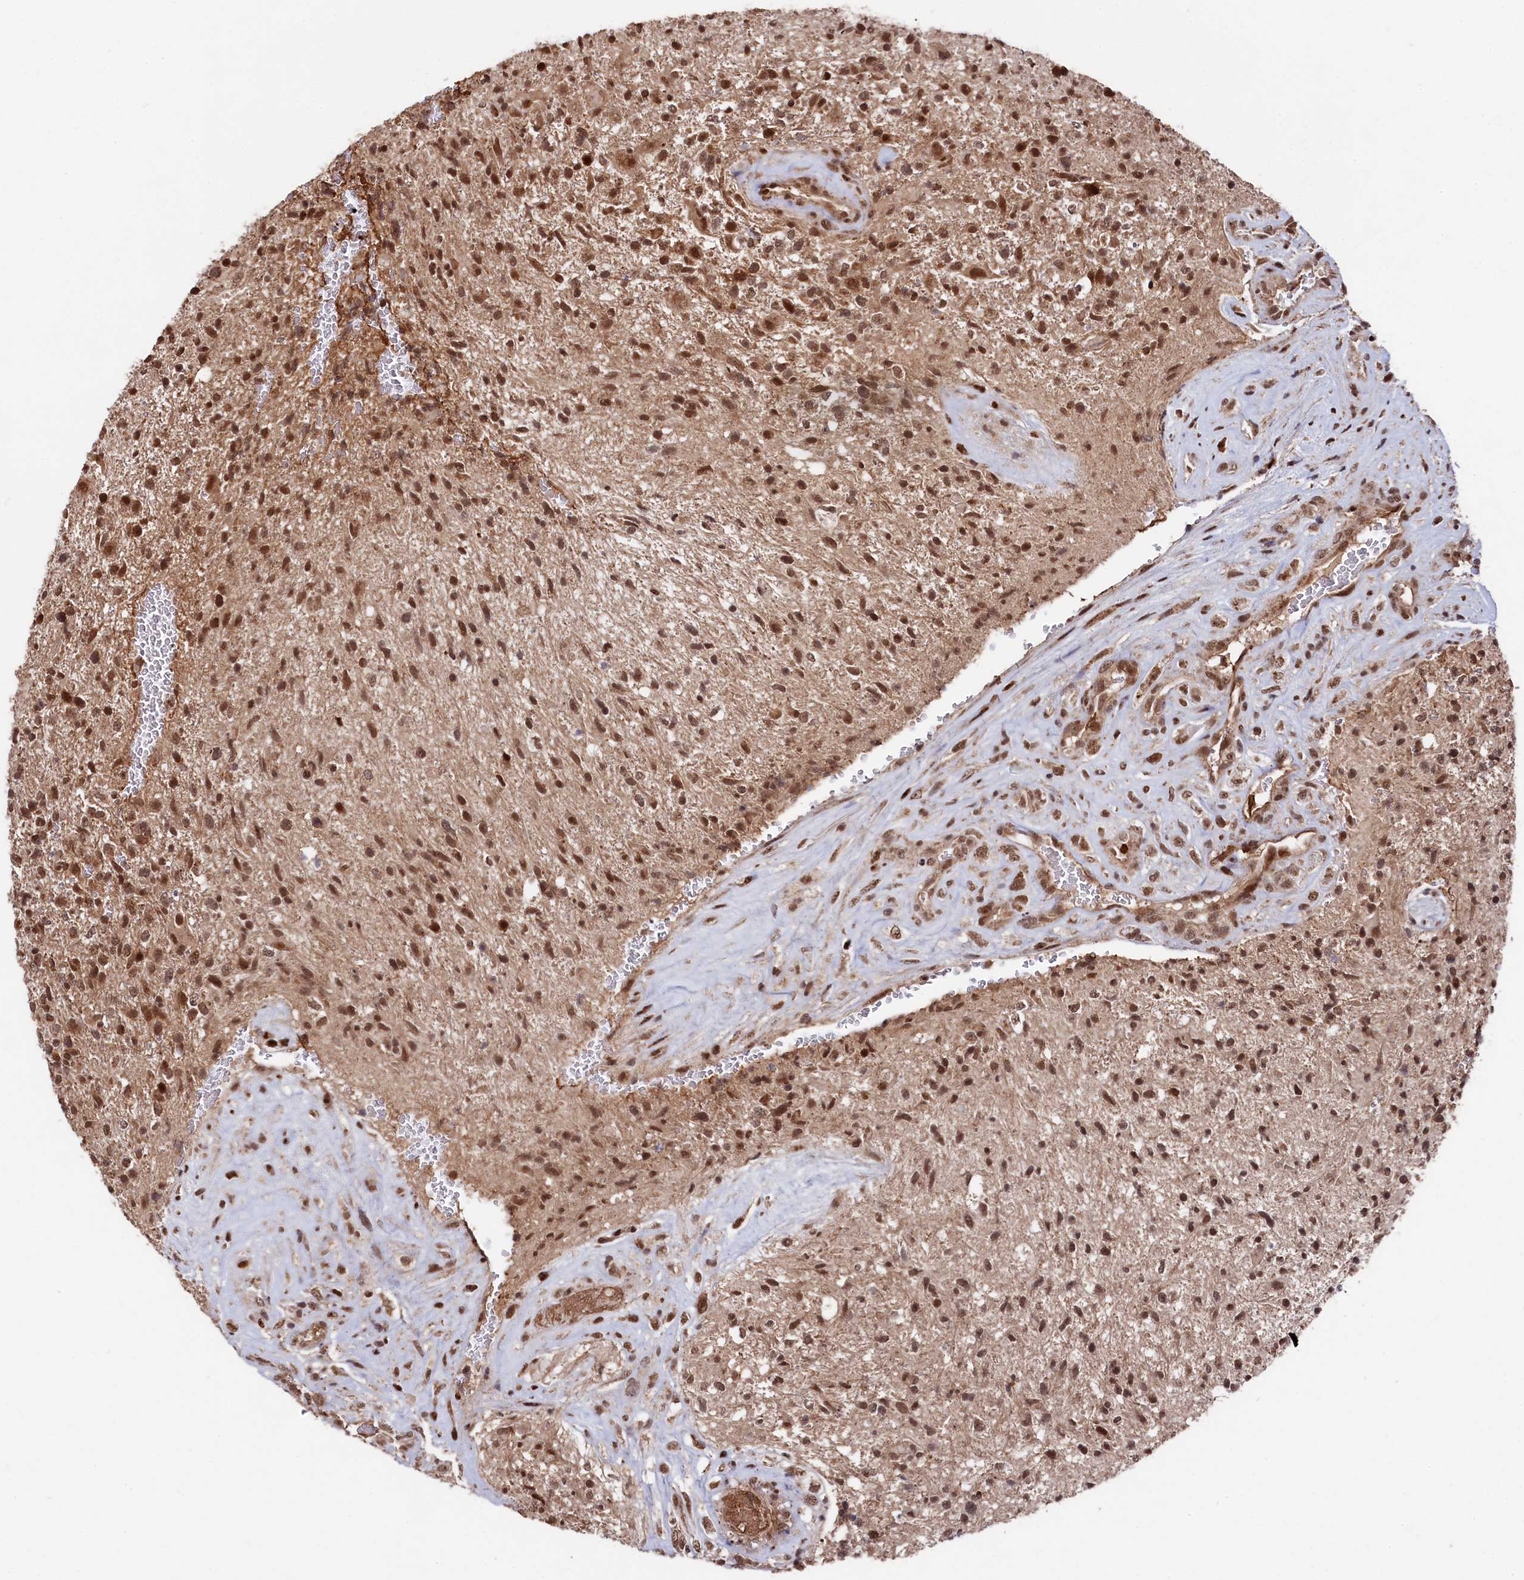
{"staining": {"intensity": "moderate", "quantity": ">75%", "location": "cytoplasmic/membranous,nuclear"}, "tissue": "glioma", "cell_type": "Tumor cells", "image_type": "cancer", "snomed": [{"axis": "morphology", "description": "Glioma, malignant, High grade"}, {"axis": "topography", "description": "Brain"}], "caption": "Brown immunohistochemical staining in human glioma displays moderate cytoplasmic/membranous and nuclear staining in approximately >75% of tumor cells.", "gene": "CLPX", "patient": {"sex": "male", "age": 56}}